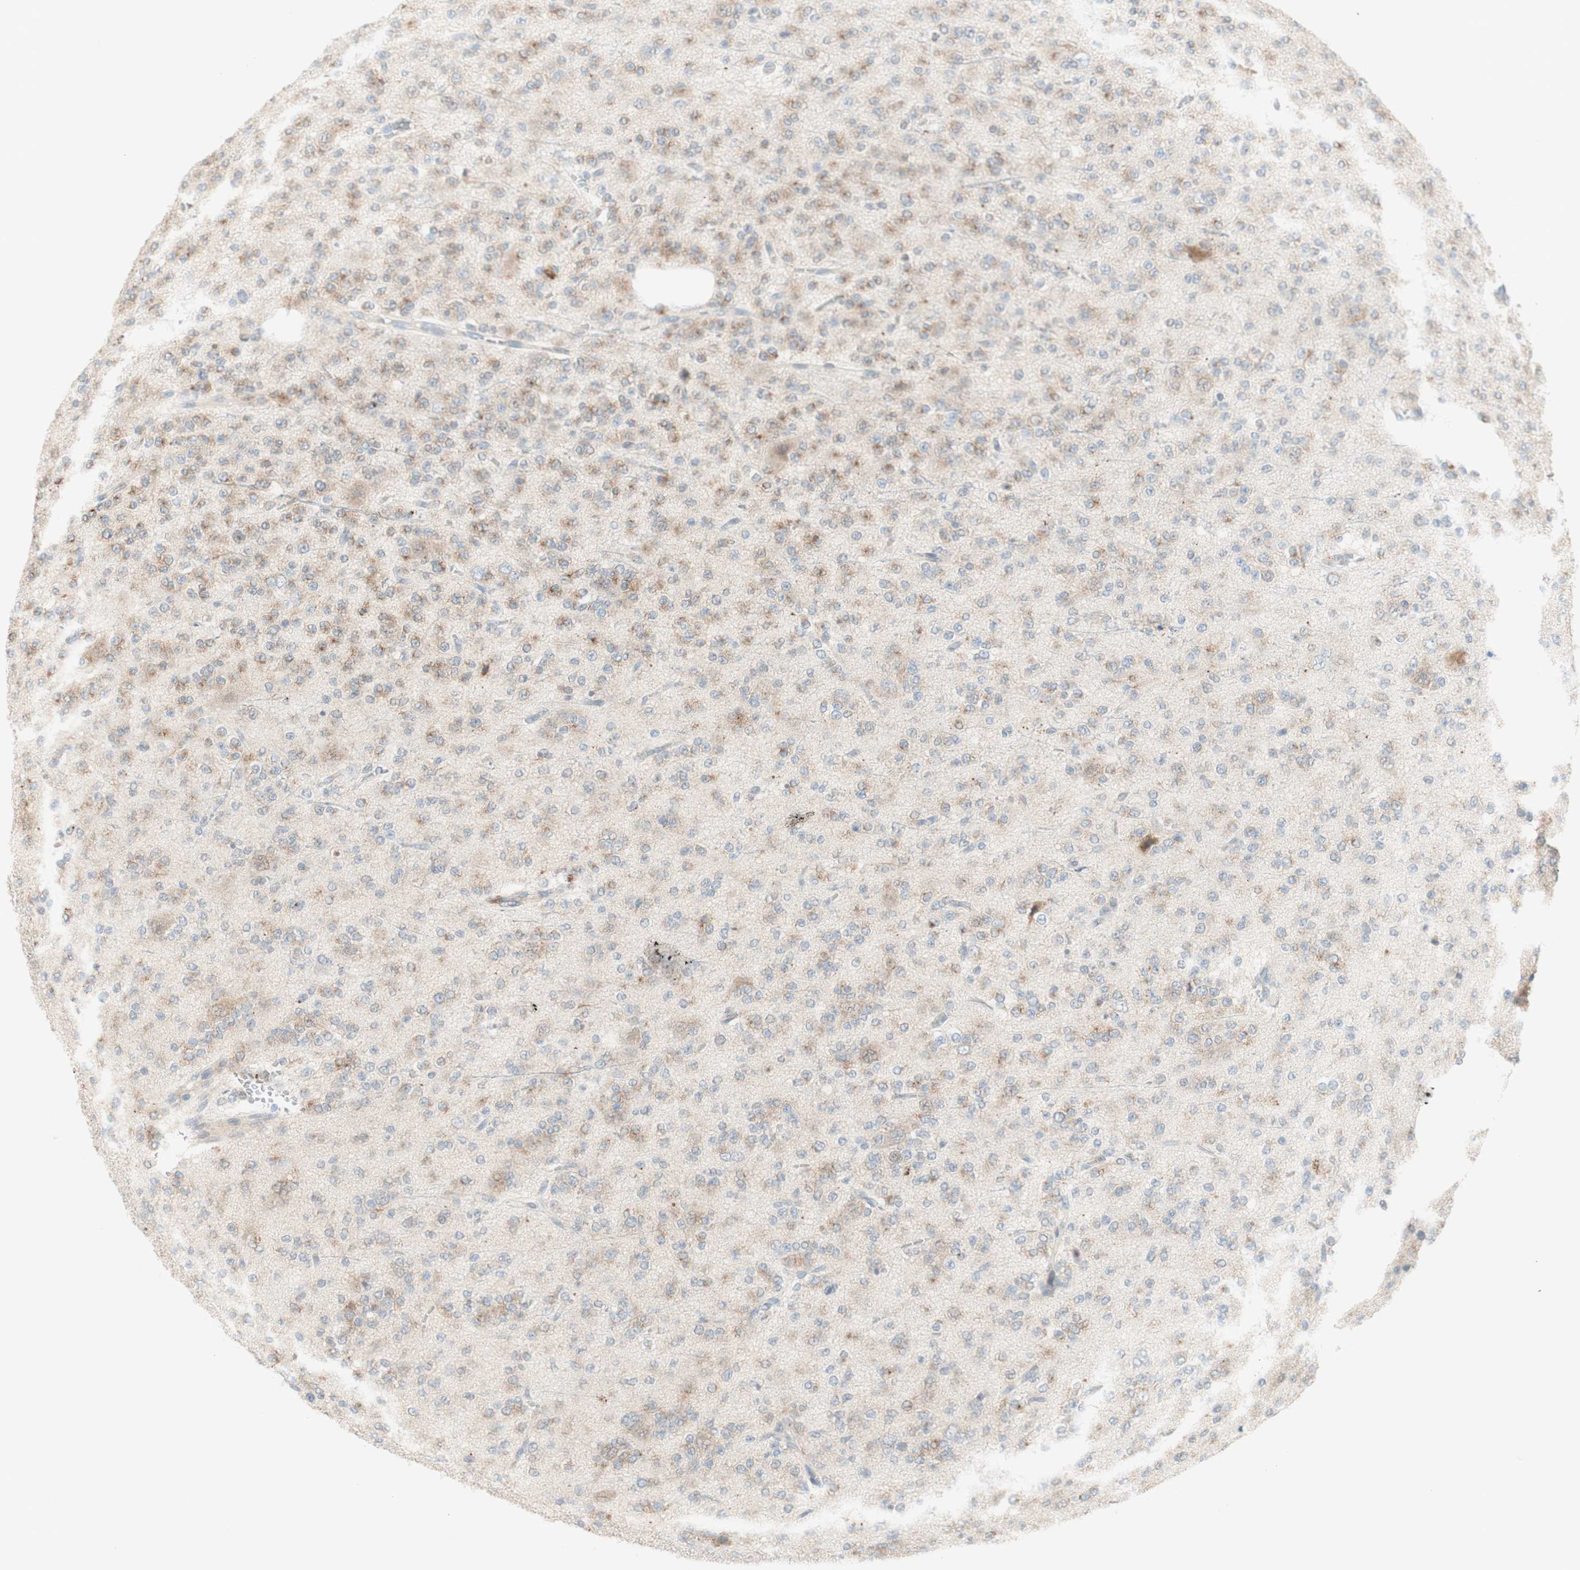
{"staining": {"intensity": "weak", "quantity": "25%-75%", "location": "cytoplasmic/membranous"}, "tissue": "glioma", "cell_type": "Tumor cells", "image_type": "cancer", "snomed": [{"axis": "morphology", "description": "Glioma, malignant, Low grade"}, {"axis": "topography", "description": "Brain"}], "caption": "Tumor cells reveal low levels of weak cytoplasmic/membranous staining in about 25%-75% of cells in glioma.", "gene": "GAPT", "patient": {"sex": "male", "age": 38}}